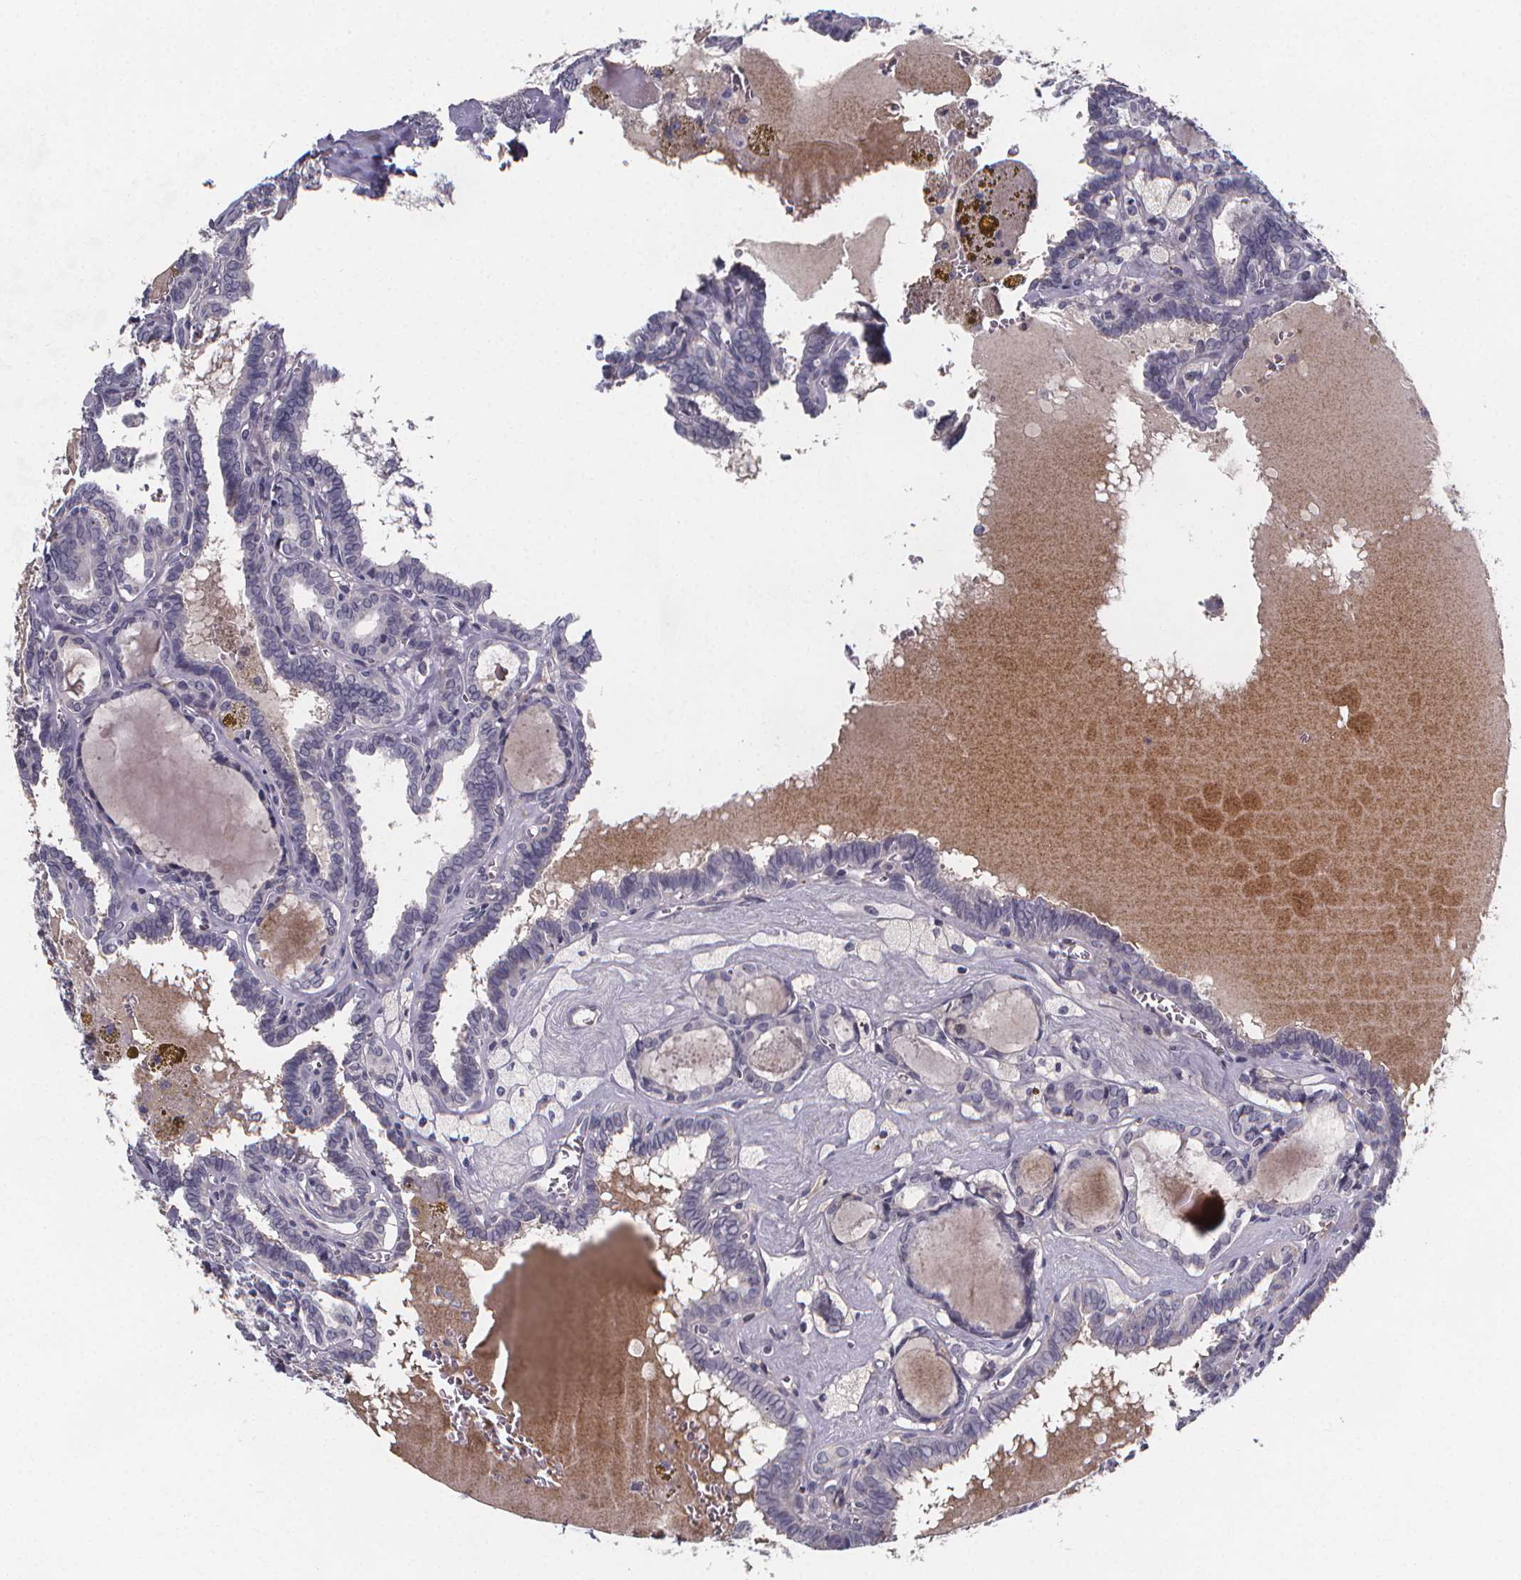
{"staining": {"intensity": "negative", "quantity": "none", "location": "none"}, "tissue": "thyroid cancer", "cell_type": "Tumor cells", "image_type": "cancer", "snomed": [{"axis": "morphology", "description": "Papillary adenocarcinoma, NOS"}, {"axis": "topography", "description": "Thyroid gland"}], "caption": "DAB immunohistochemical staining of human thyroid cancer demonstrates no significant staining in tumor cells.", "gene": "AGT", "patient": {"sex": "female", "age": 39}}